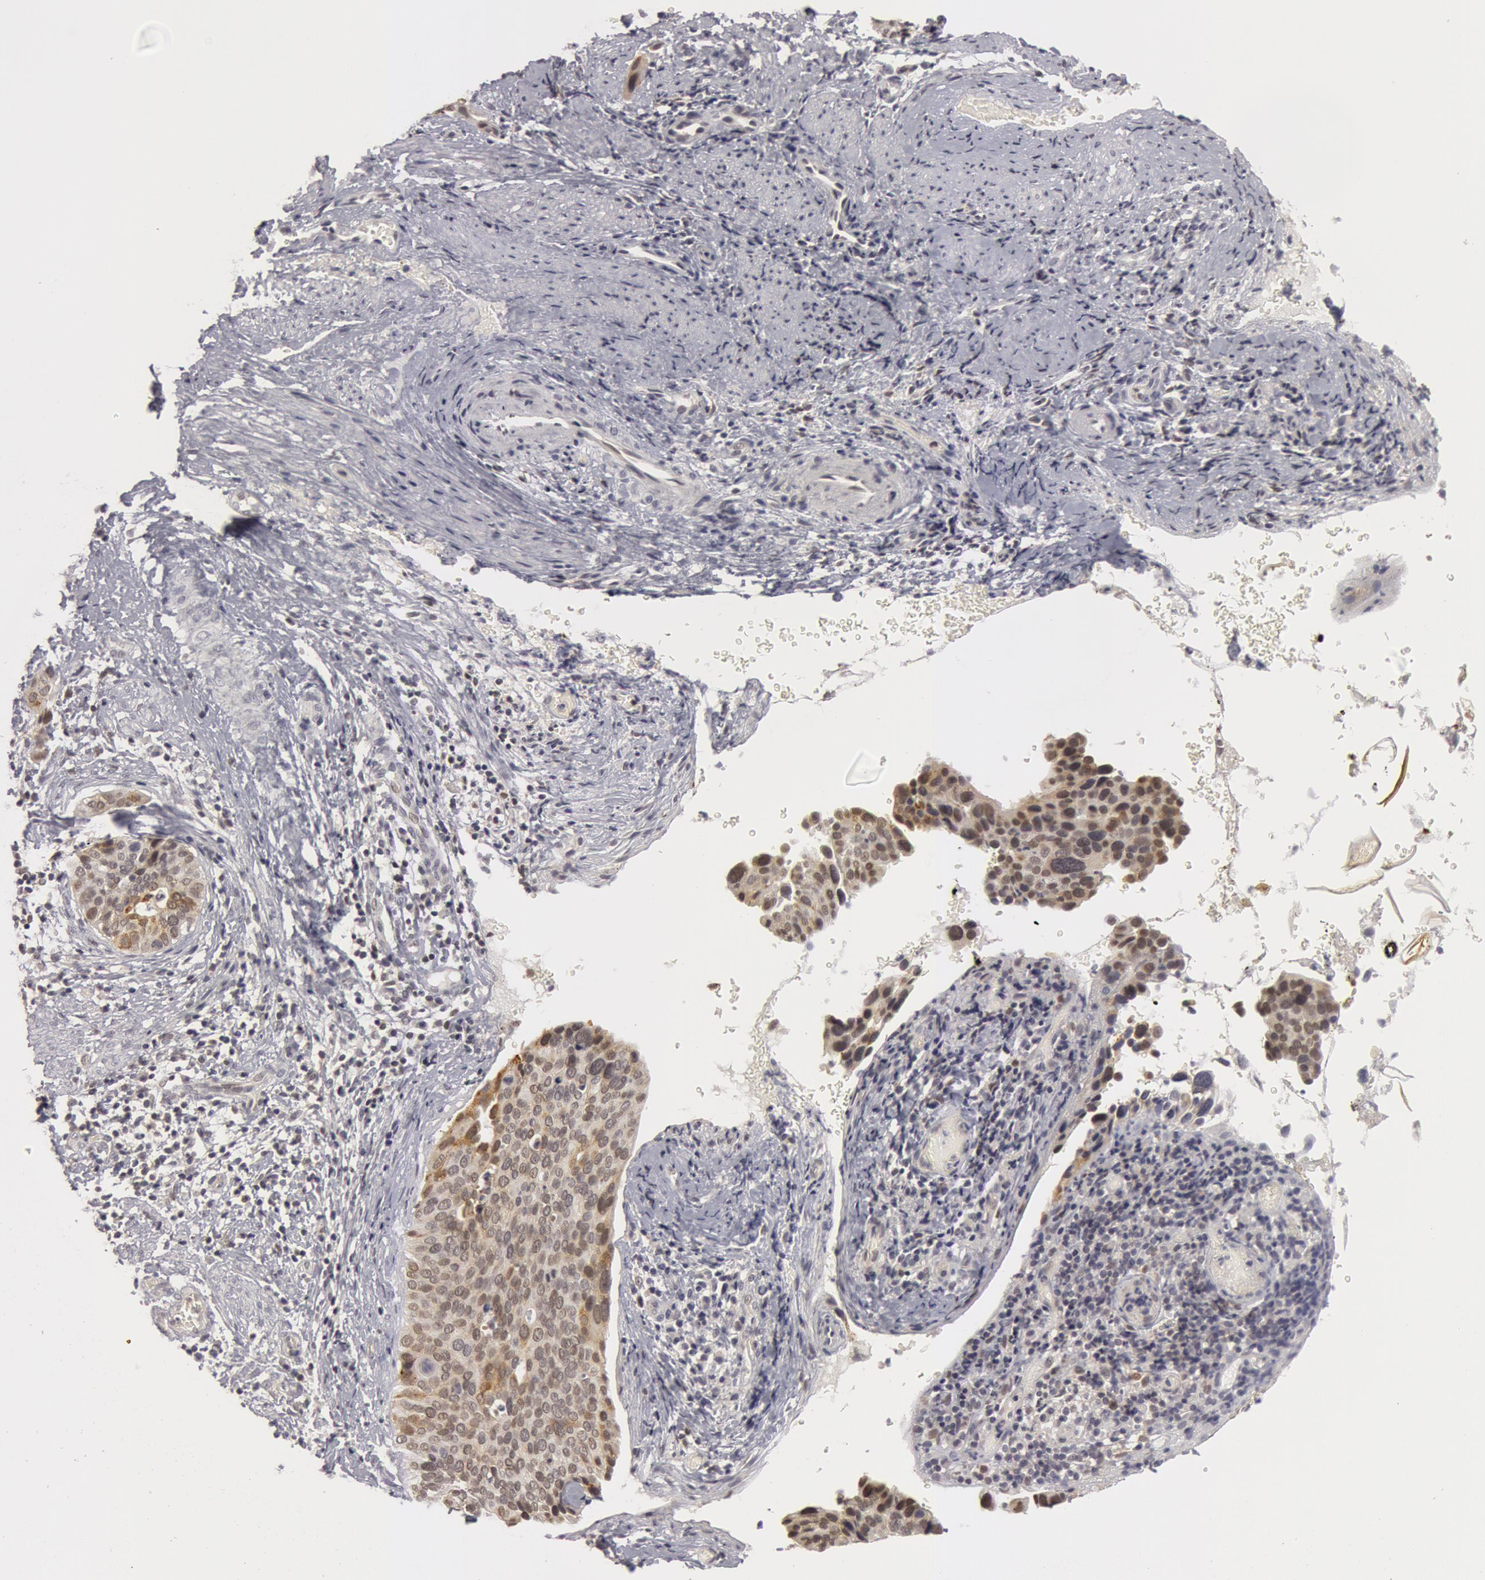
{"staining": {"intensity": "weak", "quantity": "<25%", "location": "nuclear"}, "tissue": "cervical cancer", "cell_type": "Tumor cells", "image_type": "cancer", "snomed": [{"axis": "morphology", "description": "Squamous cell carcinoma, NOS"}, {"axis": "topography", "description": "Cervix"}], "caption": "Immunohistochemistry of cervical cancer (squamous cell carcinoma) reveals no expression in tumor cells.", "gene": "OASL", "patient": {"sex": "female", "age": 31}}